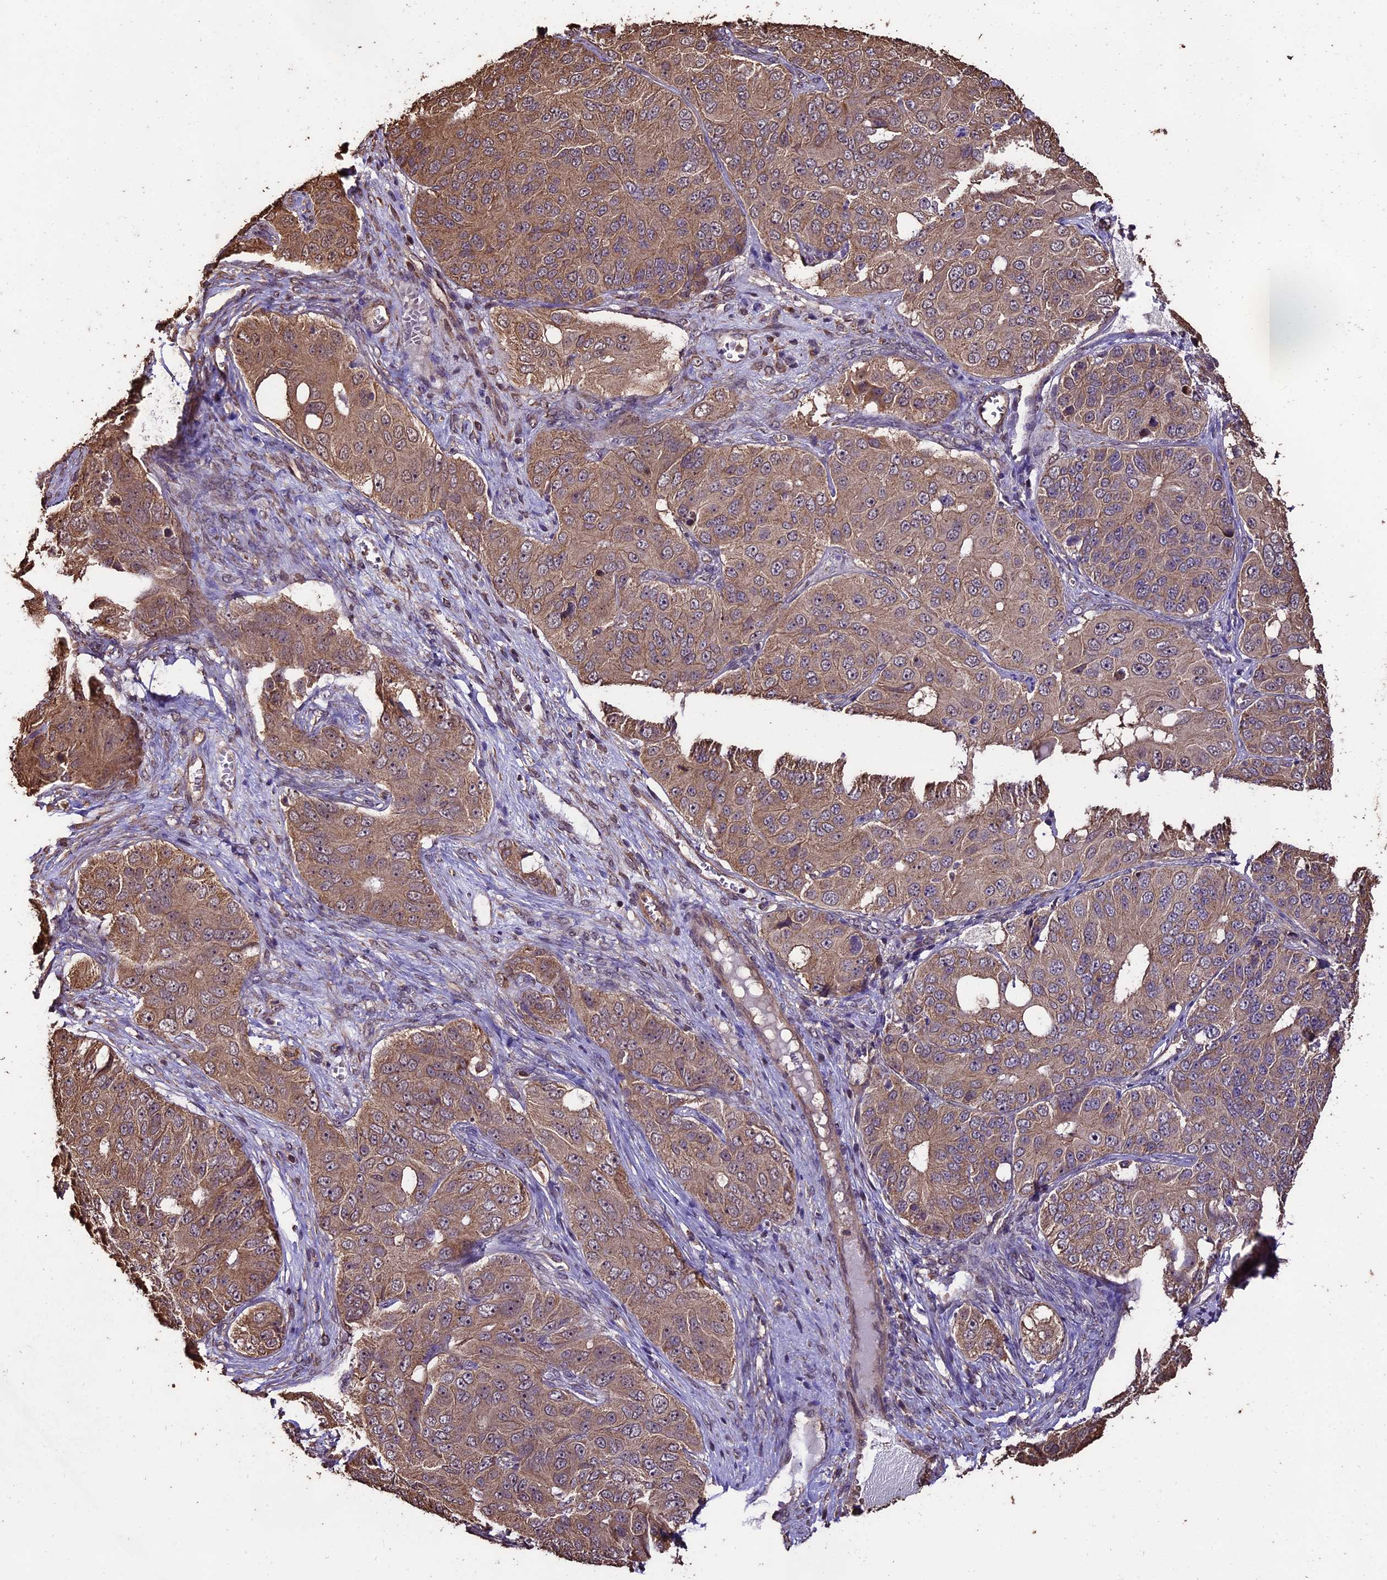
{"staining": {"intensity": "moderate", "quantity": ">75%", "location": "cytoplasmic/membranous"}, "tissue": "ovarian cancer", "cell_type": "Tumor cells", "image_type": "cancer", "snomed": [{"axis": "morphology", "description": "Carcinoma, endometroid"}, {"axis": "topography", "description": "Ovary"}], "caption": "Tumor cells exhibit medium levels of moderate cytoplasmic/membranous positivity in approximately >75% of cells in ovarian cancer.", "gene": "PGPEP1L", "patient": {"sex": "female", "age": 51}}